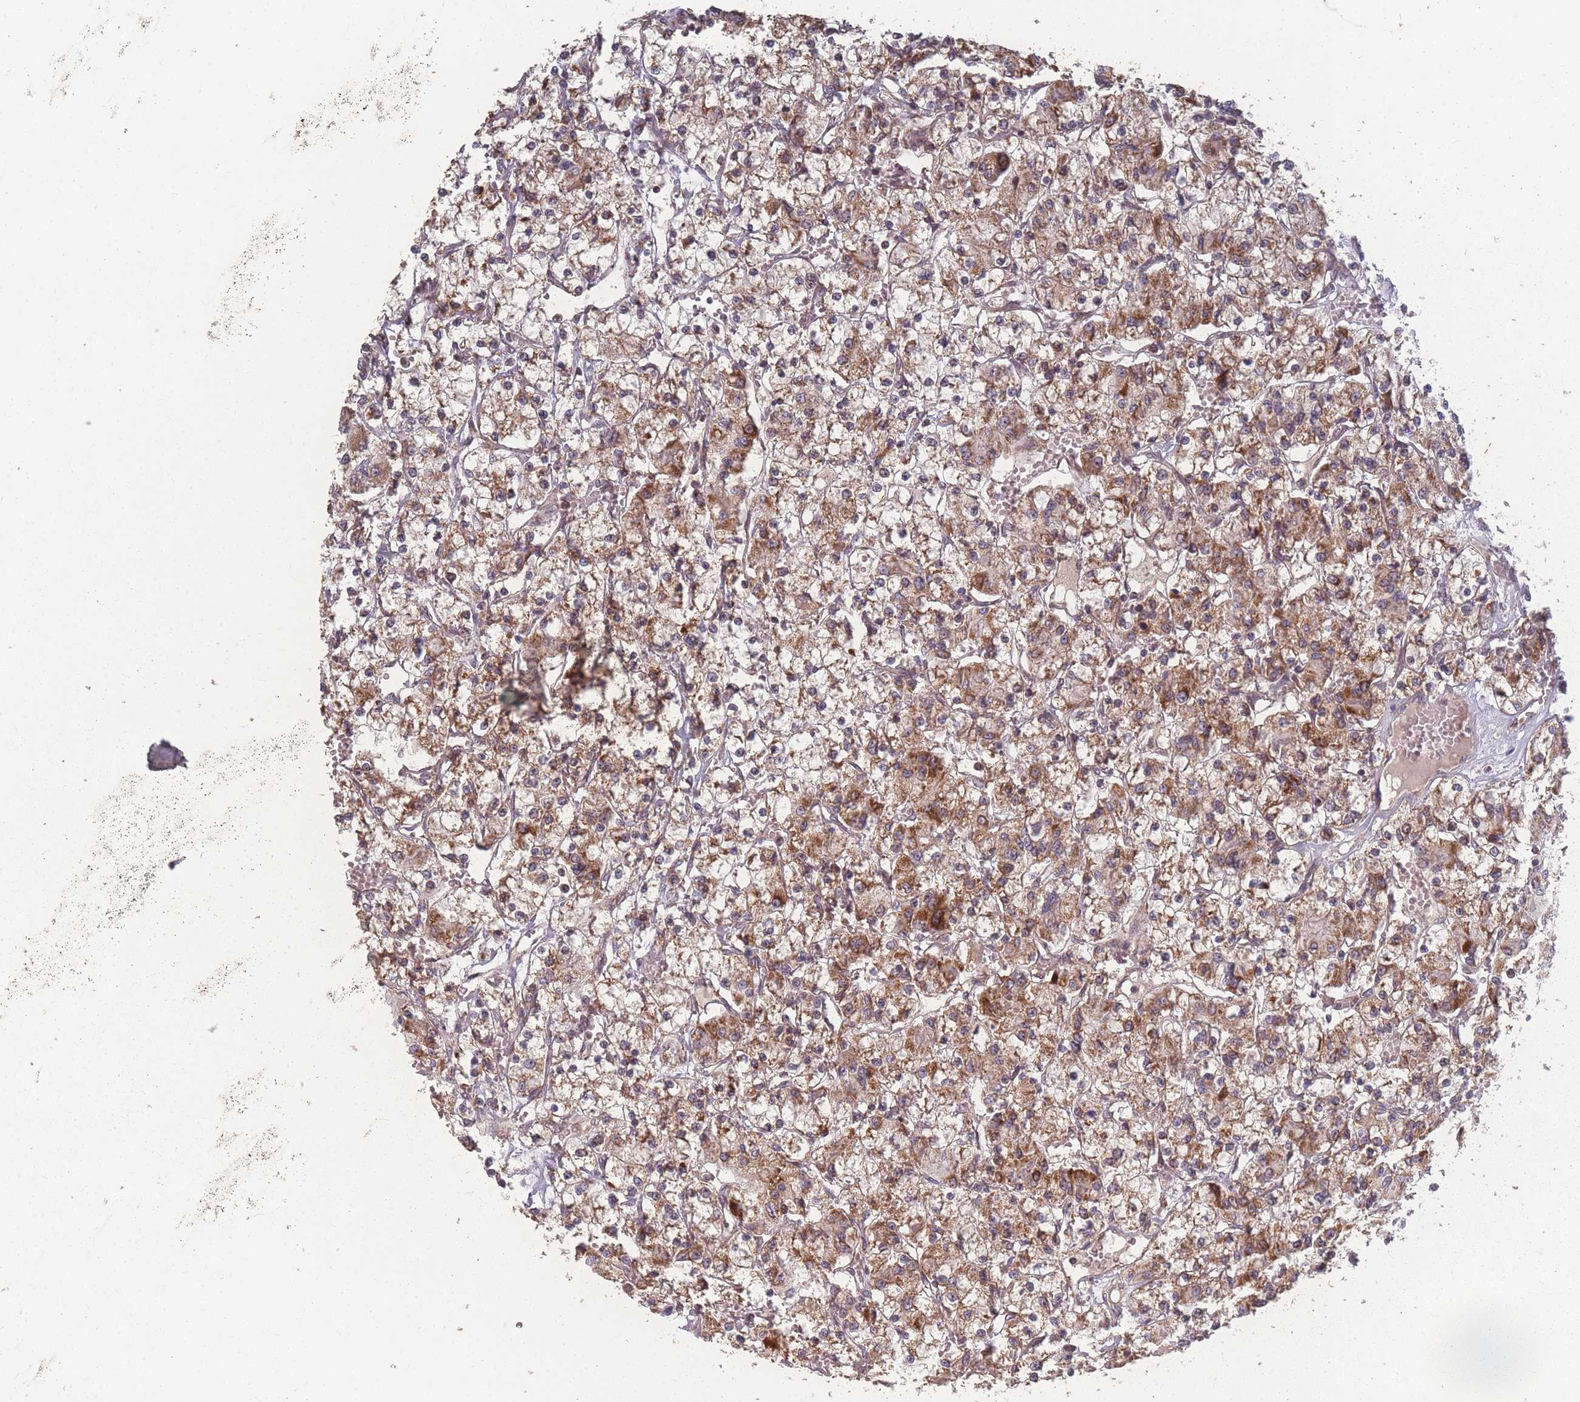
{"staining": {"intensity": "moderate", "quantity": ">75%", "location": "cytoplasmic/membranous"}, "tissue": "renal cancer", "cell_type": "Tumor cells", "image_type": "cancer", "snomed": [{"axis": "morphology", "description": "Adenocarcinoma, NOS"}, {"axis": "topography", "description": "Kidney"}], "caption": "Renal cancer stained for a protein displays moderate cytoplasmic/membranous positivity in tumor cells. (DAB IHC, brown staining for protein, blue staining for nuclei).", "gene": "LYRM7", "patient": {"sex": "female", "age": 59}}